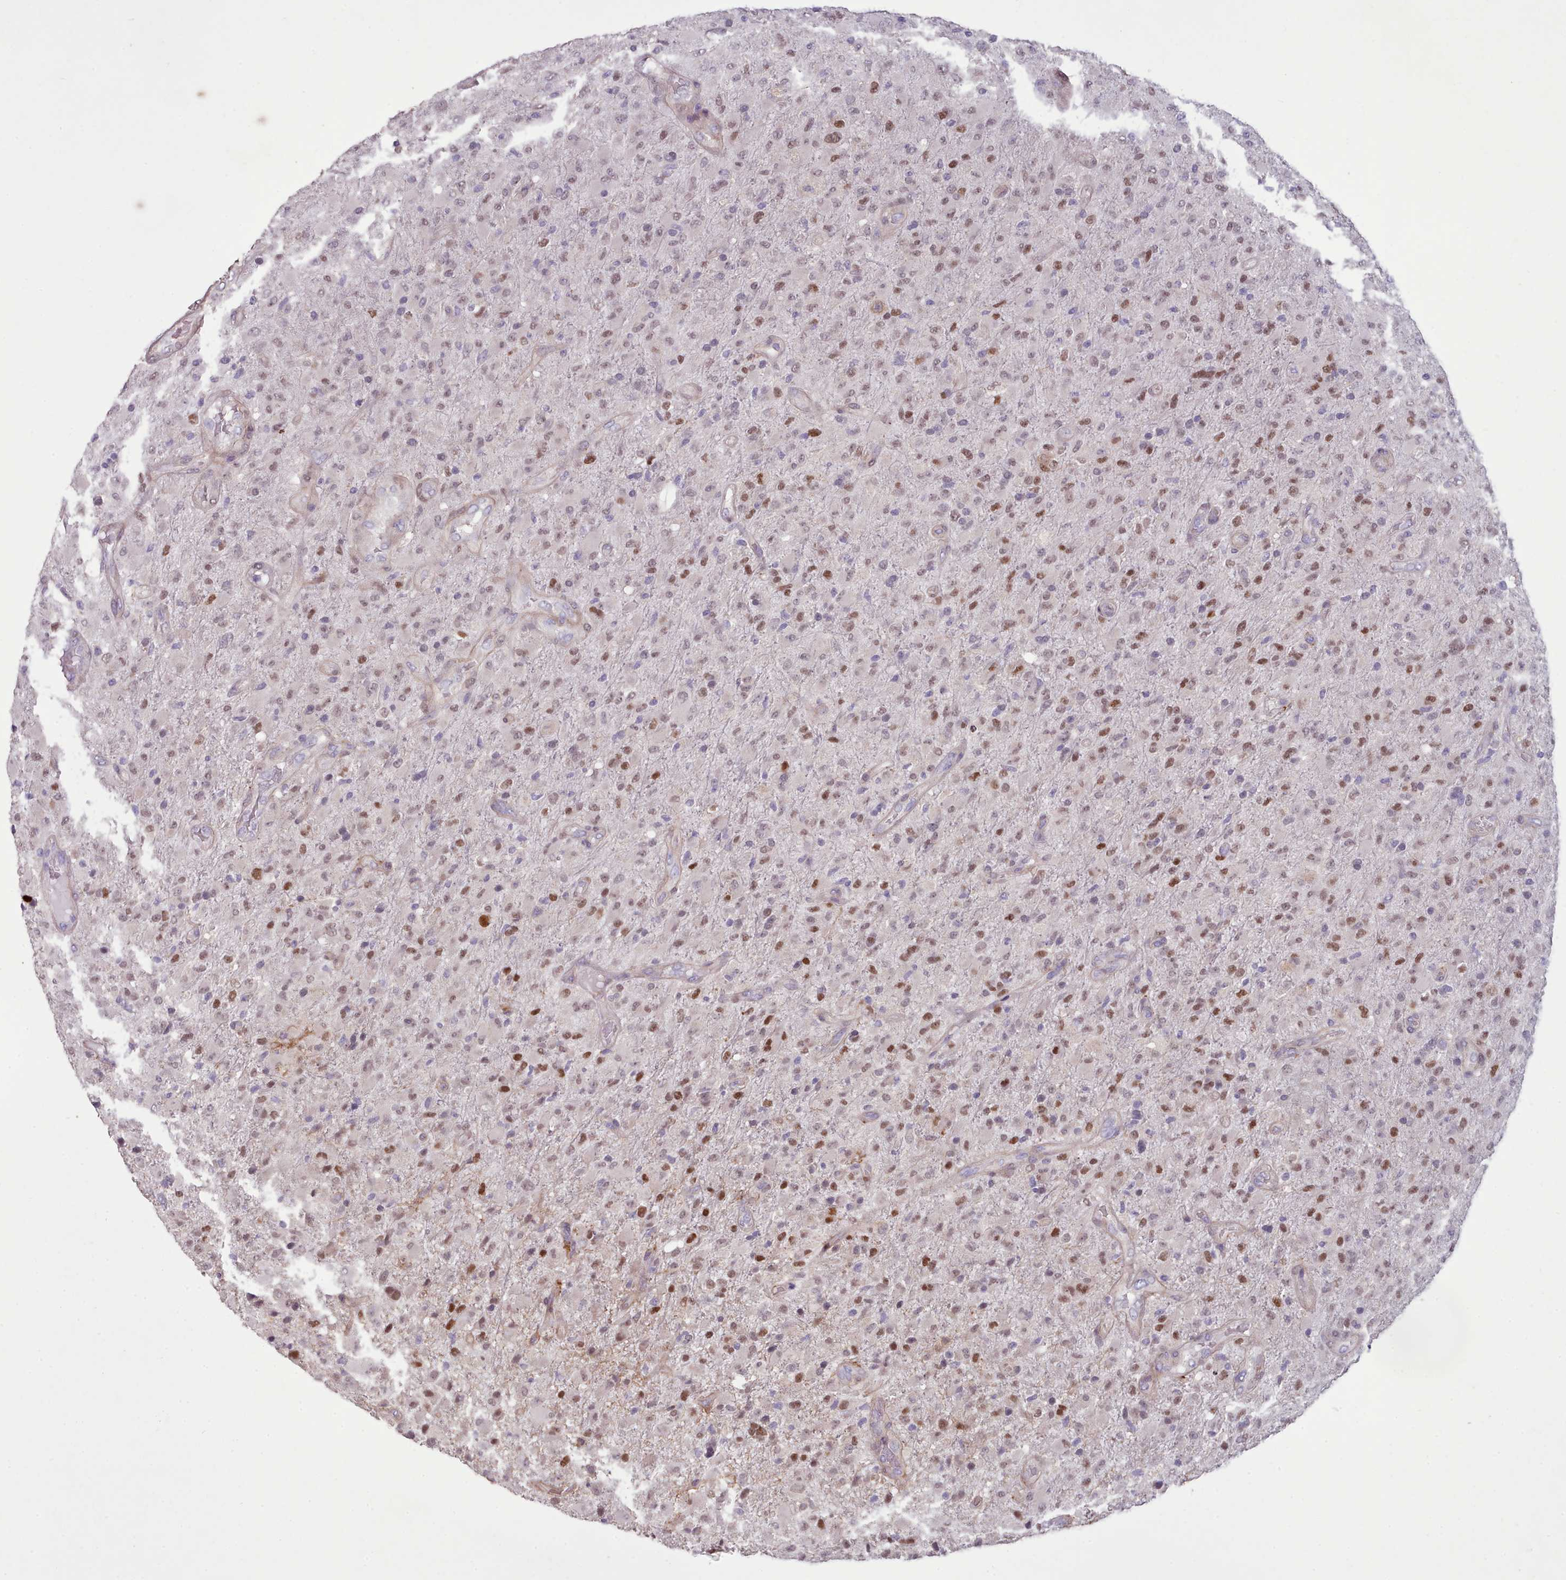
{"staining": {"intensity": "moderate", "quantity": "25%-75%", "location": "nuclear"}, "tissue": "glioma", "cell_type": "Tumor cells", "image_type": "cancer", "snomed": [{"axis": "morphology", "description": "Glioma, malignant, Low grade"}, {"axis": "topography", "description": "Brain"}], "caption": "Immunohistochemistry (IHC) of human glioma demonstrates medium levels of moderate nuclear staining in about 25%-75% of tumor cells. (DAB IHC with brightfield microscopy, high magnification).", "gene": "DPF1", "patient": {"sex": "male", "age": 65}}